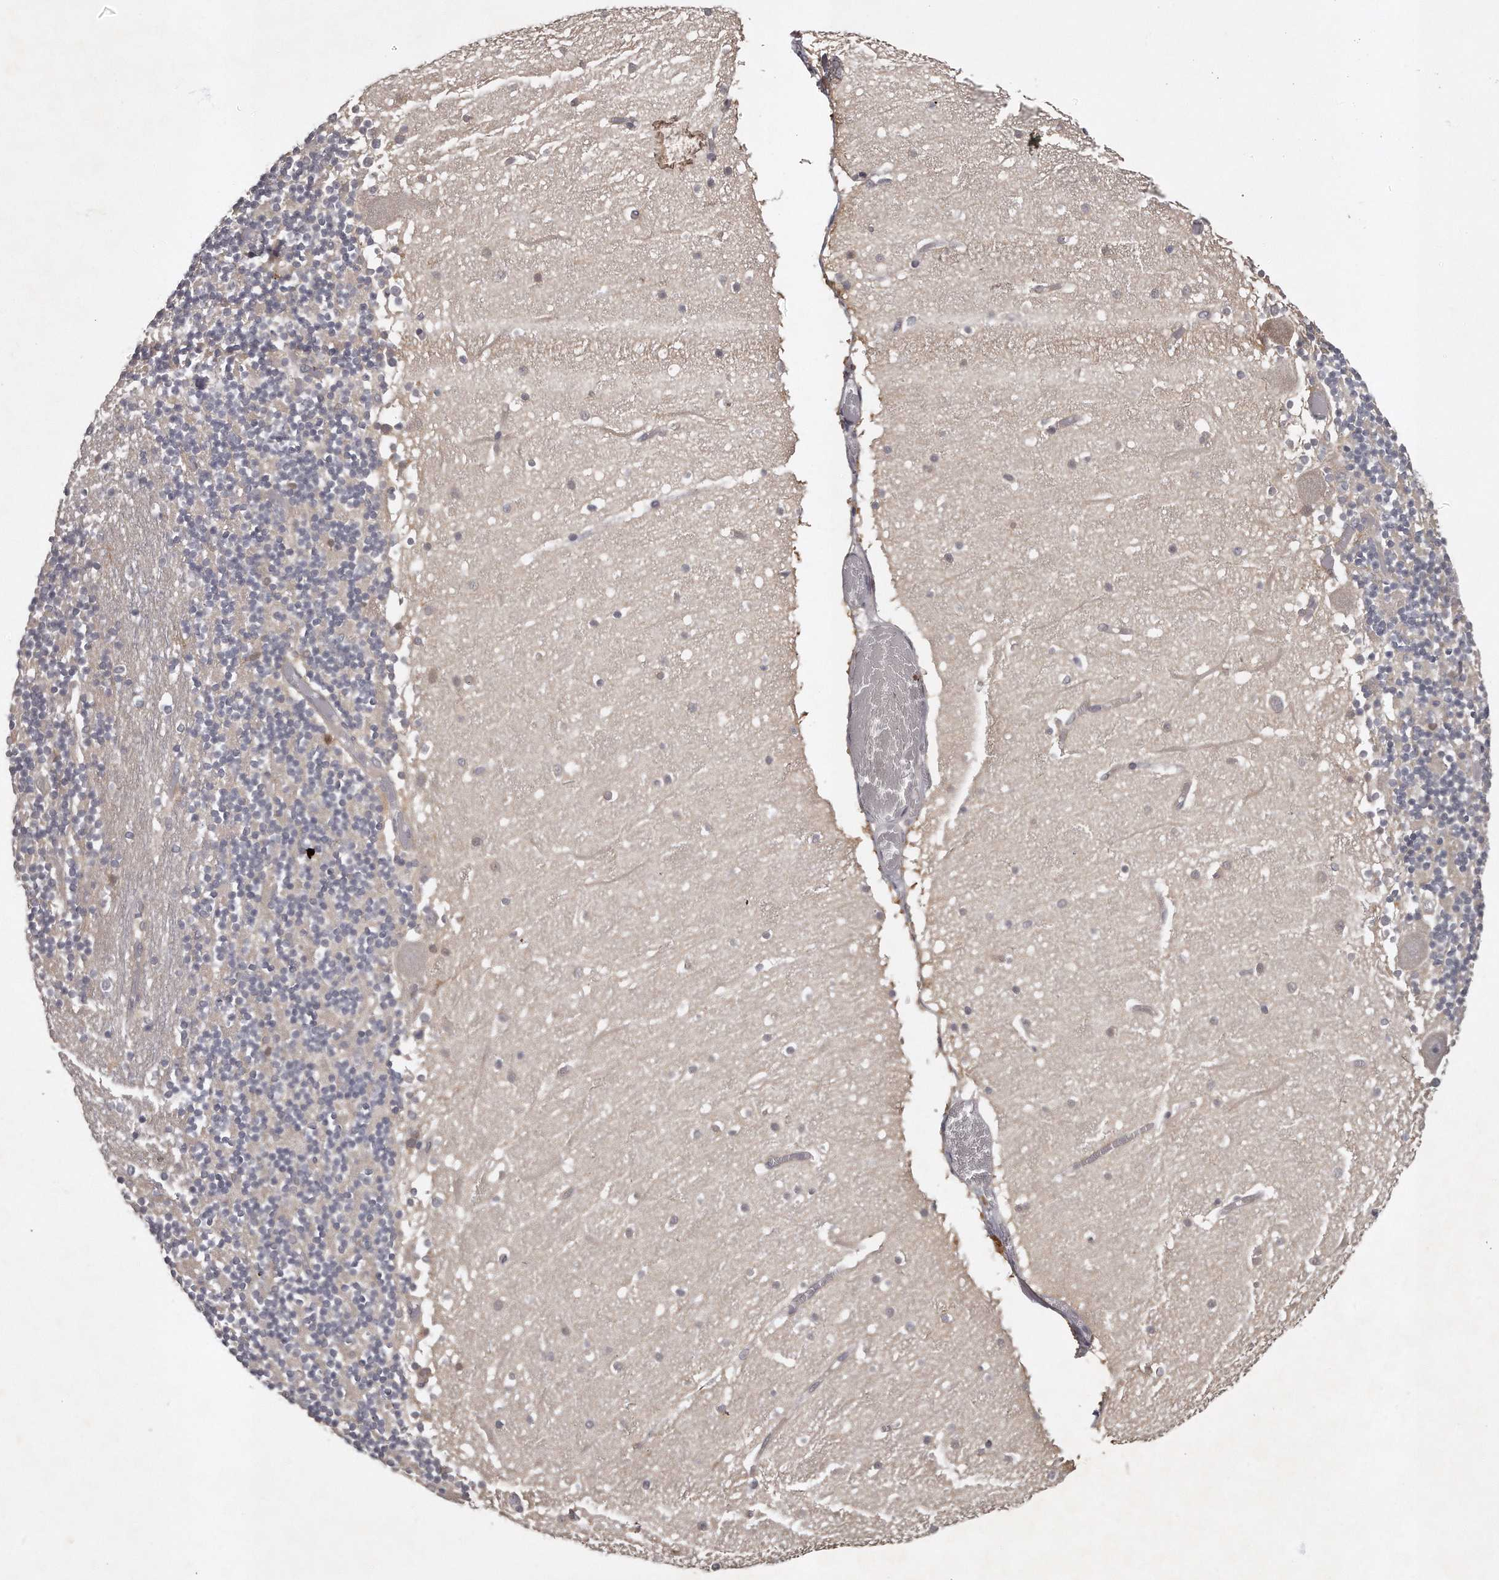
{"staining": {"intensity": "negative", "quantity": "none", "location": "none"}, "tissue": "cerebellum", "cell_type": "Cells in granular layer", "image_type": "normal", "snomed": [{"axis": "morphology", "description": "Normal tissue, NOS"}, {"axis": "topography", "description": "Cerebellum"}], "caption": "DAB (3,3'-diaminobenzidine) immunohistochemical staining of benign cerebellum shows no significant expression in cells in granular layer.", "gene": "GGCT", "patient": {"sex": "female", "age": 28}}